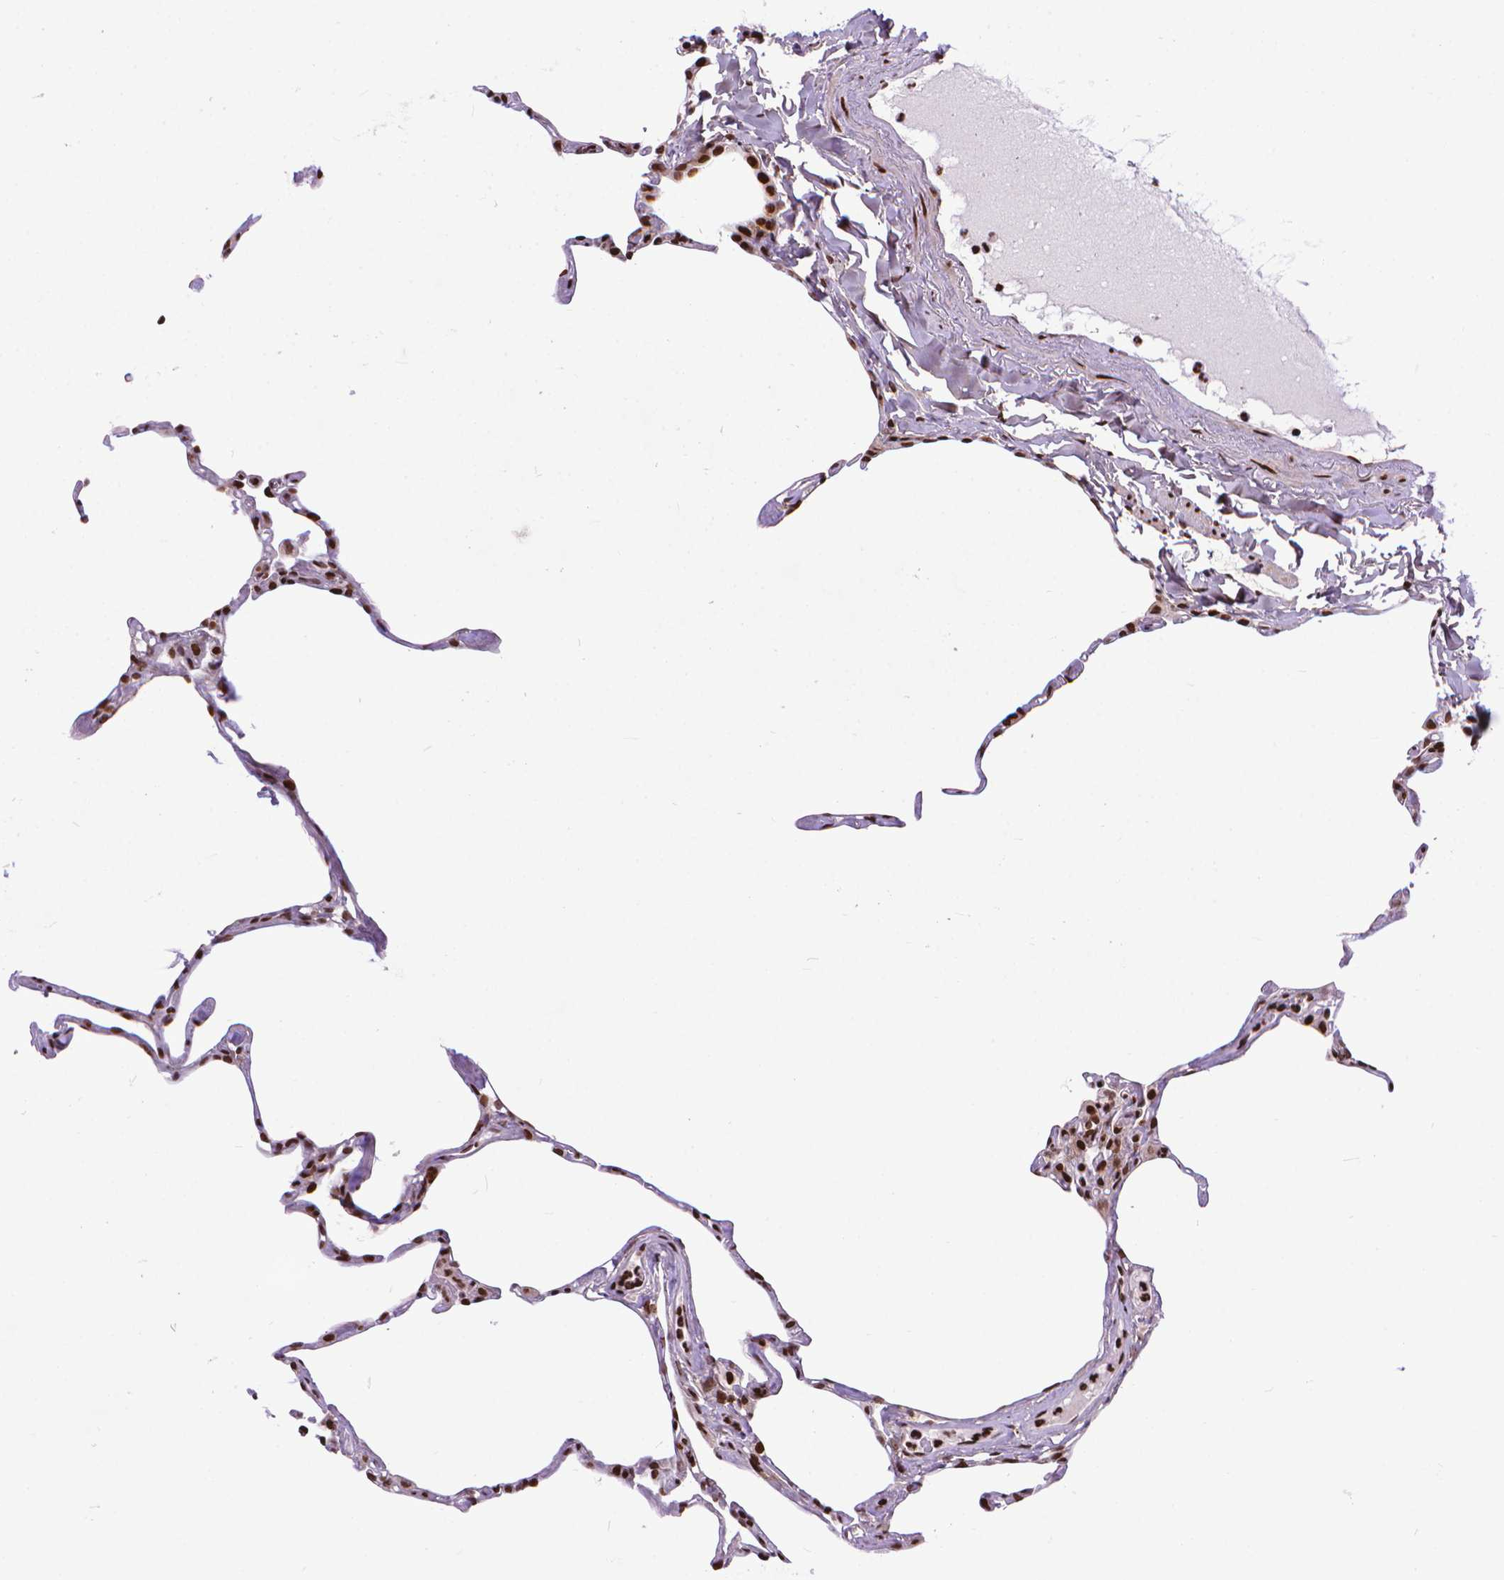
{"staining": {"intensity": "strong", "quantity": ">75%", "location": "nuclear"}, "tissue": "lung", "cell_type": "Alveolar cells", "image_type": "normal", "snomed": [{"axis": "morphology", "description": "Normal tissue, NOS"}, {"axis": "topography", "description": "Lung"}], "caption": "Lung stained with DAB immunohistochemistry exhibits high levels of strong nuclear positivity in about >75% of alveolar cells.", "gene": "AMER1", "patient": {"sex": "male", "age": 65}}